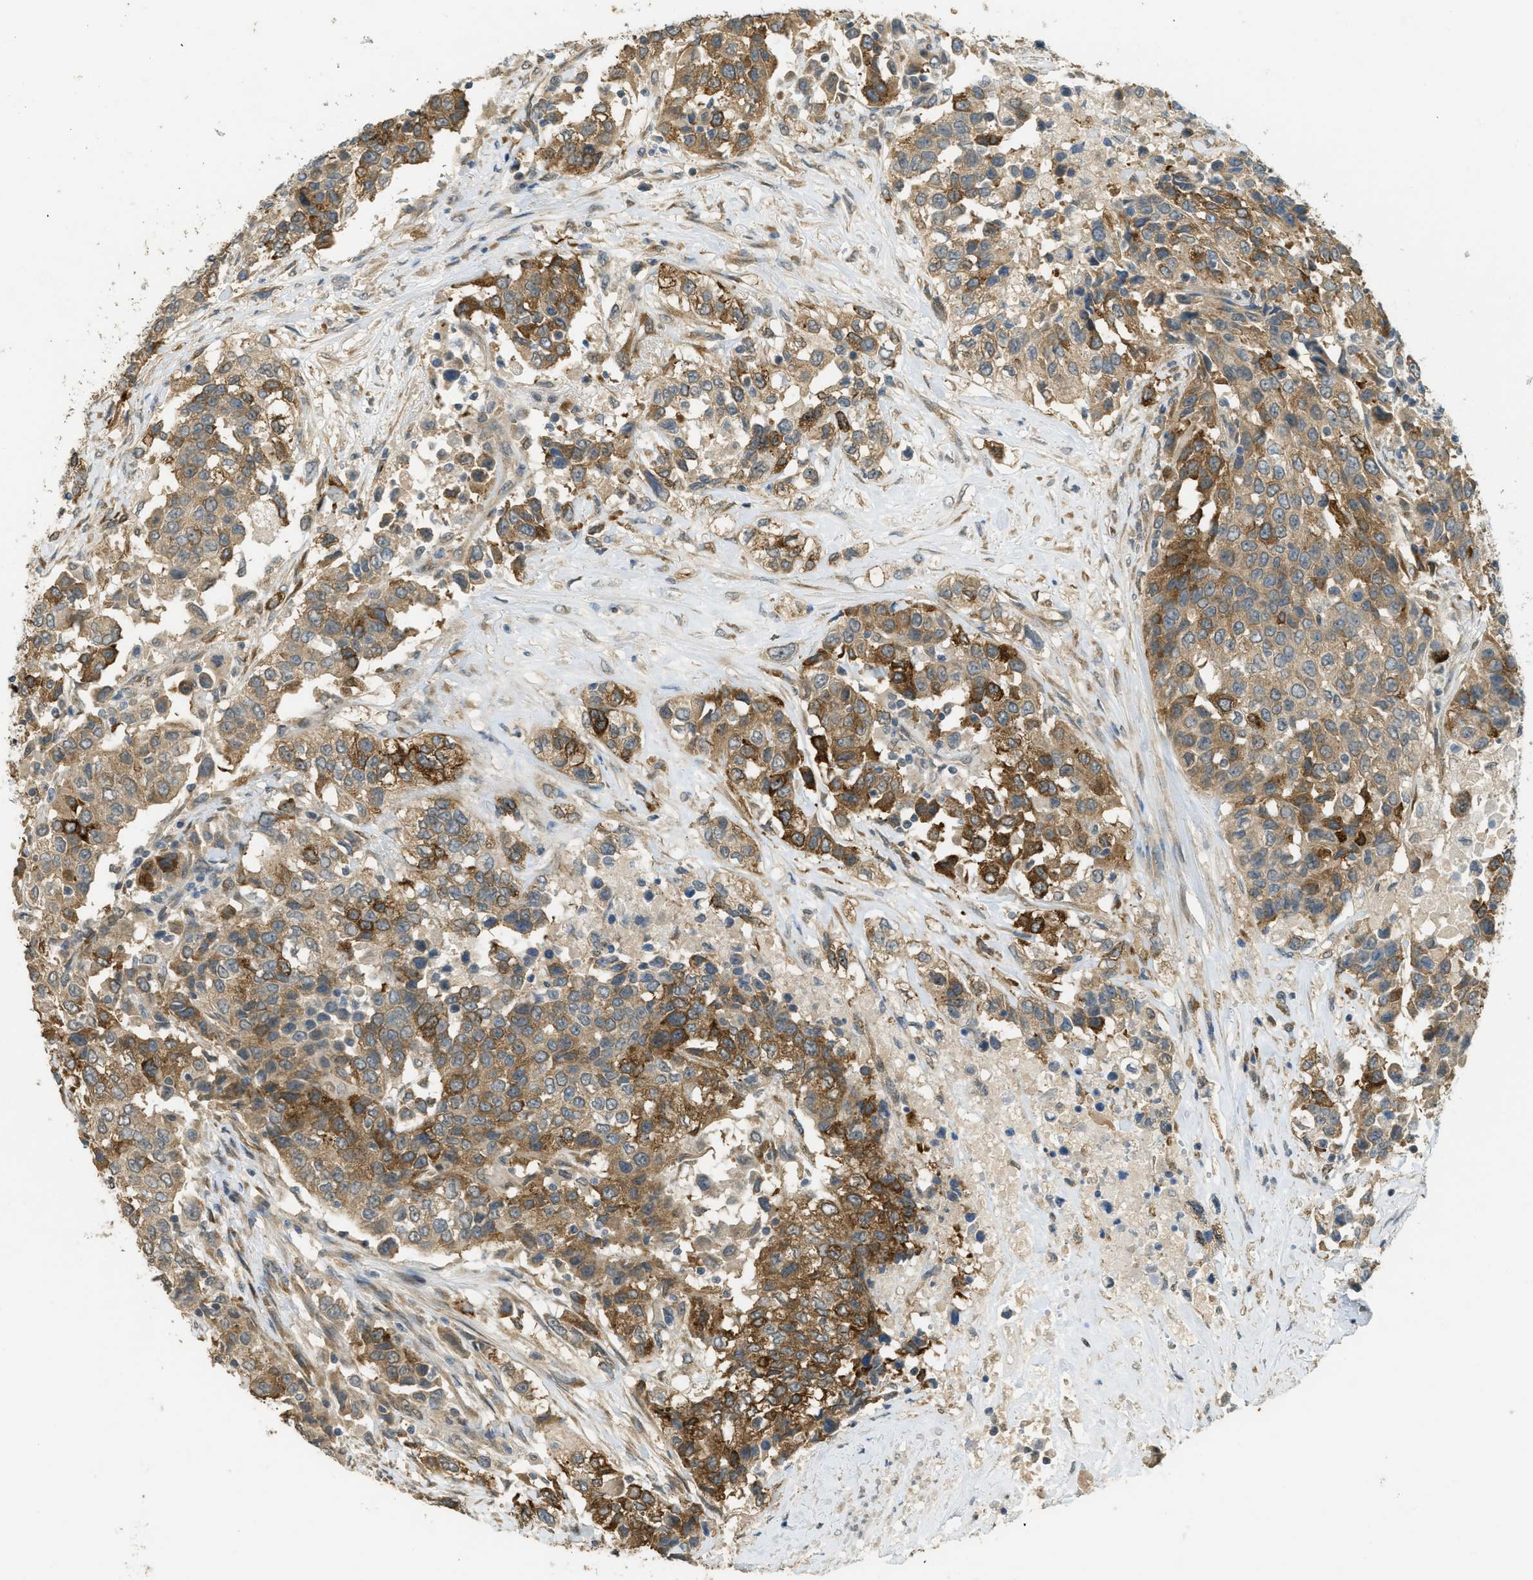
{"staining": {"intensity": "strong", "quantity": "25%-75%", "location": "cytoplasmic/membranous"}, "tissue": "urothelial cancer", "cell_type": "Tumor cells", "image_type": "cancer", "snomed": [{"axis": "morphology", "description": "Urothelial carcinoma, High grade"}, {"axis": "topography", "description": "Urinary bladder"}], "caption": "IHC photomicrograph of neoplastic tissue: urothelial cancer stained using immunohistochemistry exhibits high levels of strong protein expression localized specifically in the cytoplasmic/membranous of tumor cells, appearing as a cytoplasmic/membranous brown color.", "gene": "IGF2BP2", "patient": {"sex": "female", "age": 80}}